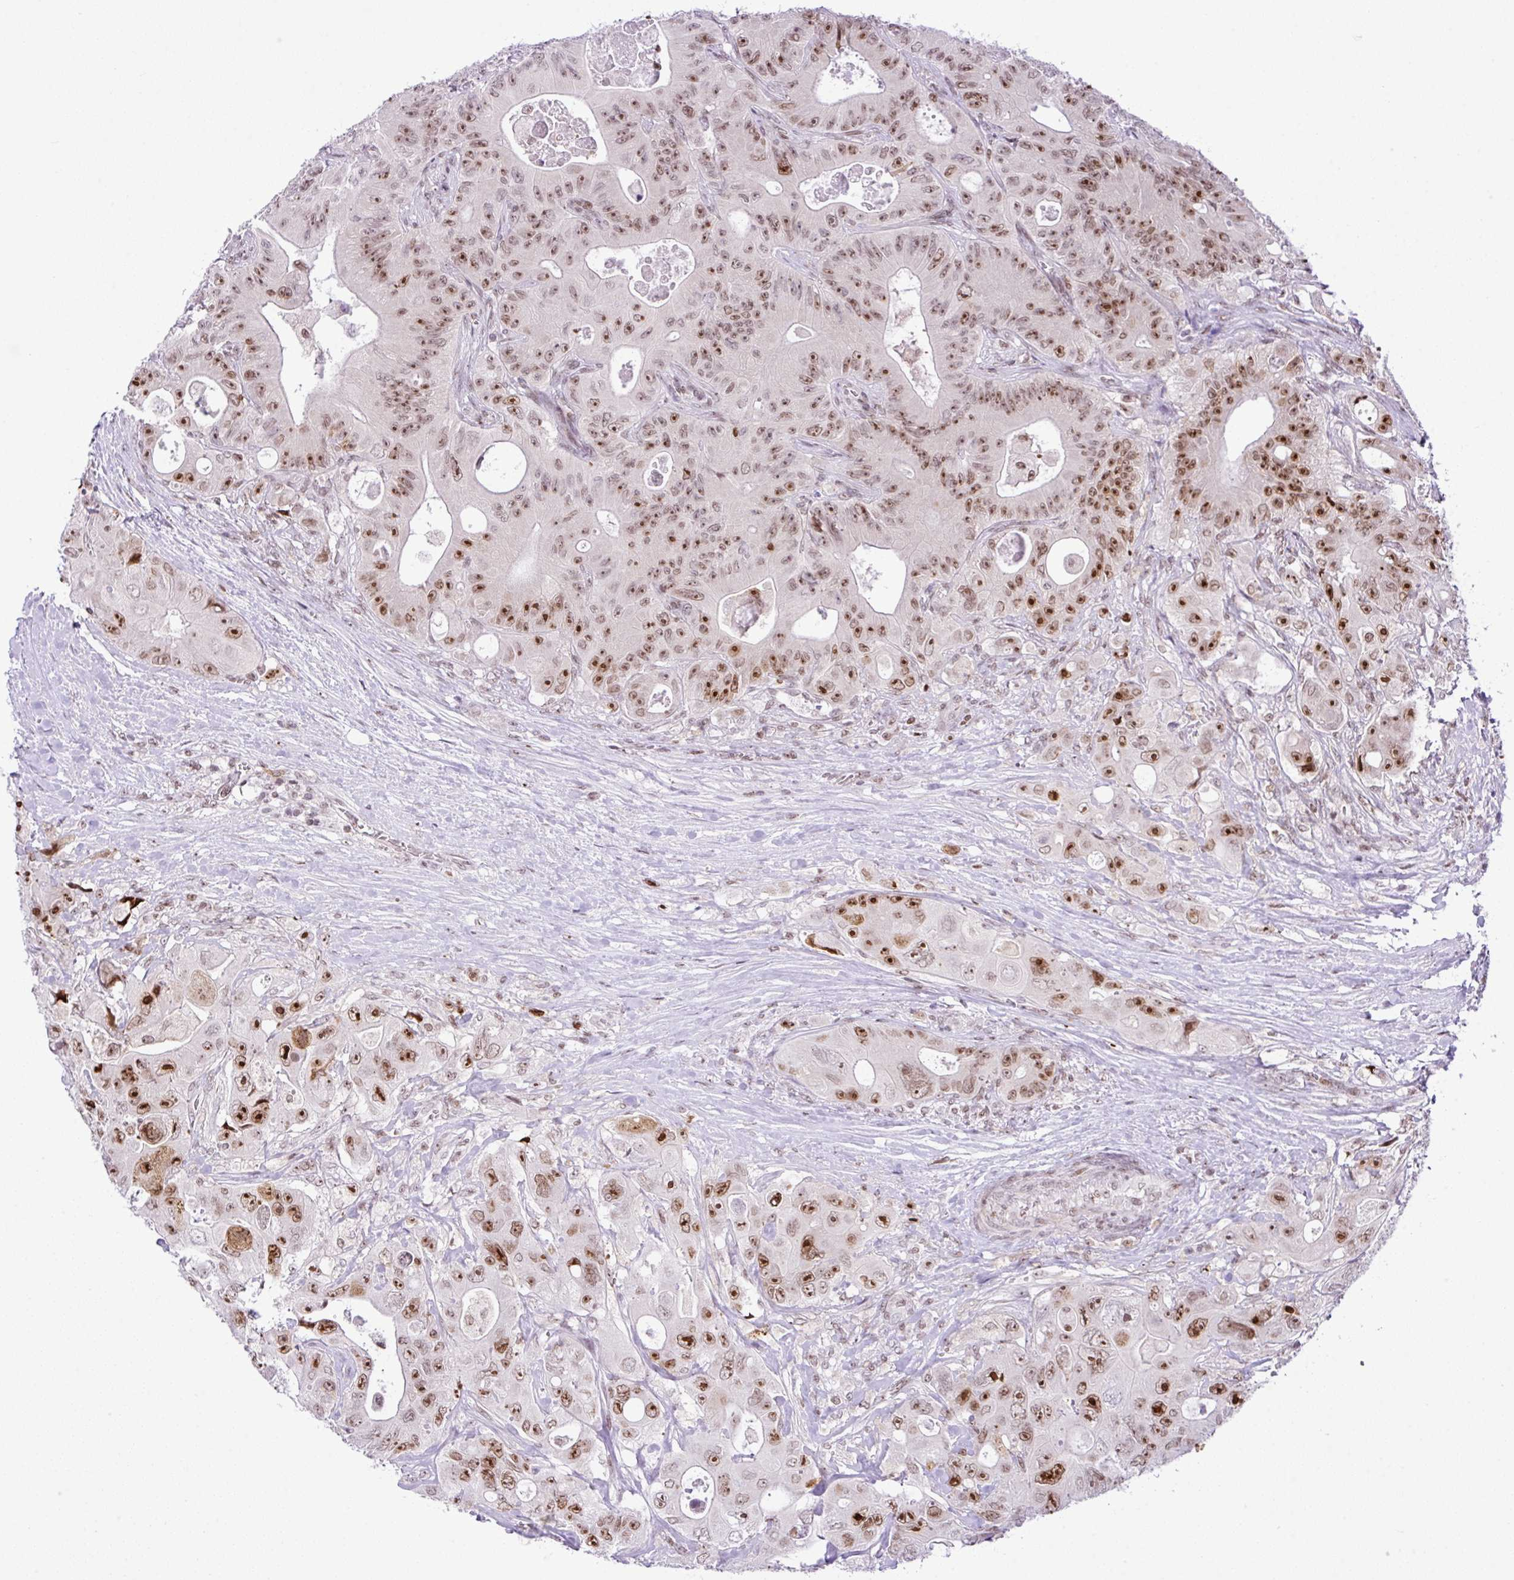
{"staining": {"intensity": "moderate", "quantity": ">75%", "location": "nuclear"}, "tissue": "colorectal cancer", "cell_type": "Tumor cells", "image_type": "cancer", "snomed": [{"axis": "morphology", "description": "Adenocarcinoma, NOS"}, {"axis": "topography", "description": "Colon"}], "caption": "Immunohistochemical staining of human adenocarcinoma (colorectal) reveals moderate nuclear protein expression in approximately >75% of tumor cells. The protein of interest is stained brown, and the nuclei are stained in blue (DAB IHC with brightfield microscopy, high magnification).", "gene": "CCDC137", "patient": {"sex": "female", "age": 46}}